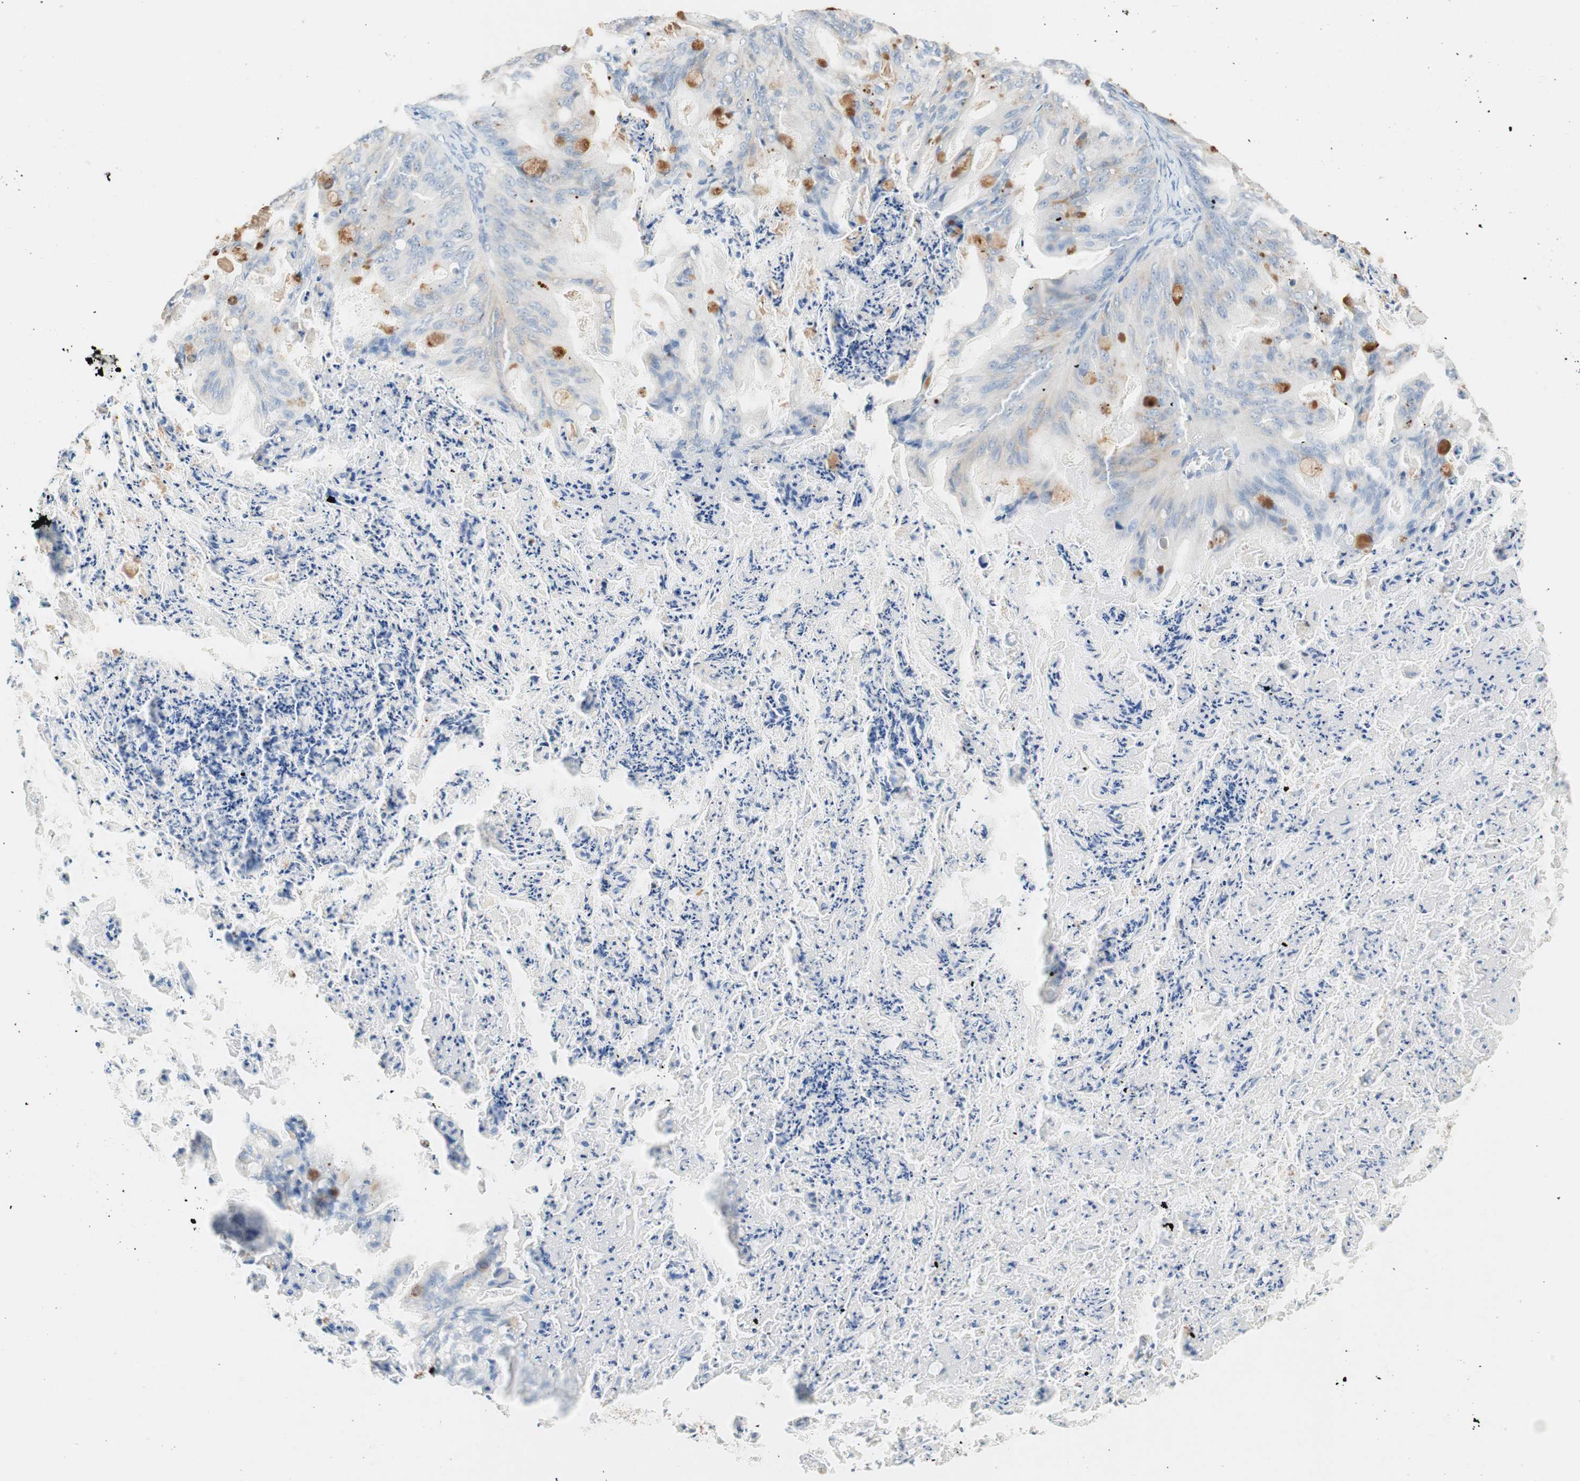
{"staining": {"intensity": "weak", "quantity": "<25%", "location": "cytoplasmic/membranous"}, "tissue": "ovarian cancer", "cell_type": "Tumor cells", "image_type": "cancer", "snomed": [{"axis": "morphology", "description": "Cystadenocarcinoma, mucinous, NOS"}, {"axis": "topography", "description": "Ovary"}], "caption": "The IHC photomicrograph has no significant positivity in tumor cells of ovarian cancer (mucinous cystadenocarcinoma) tissue.", "gene": "GLUL", "patient": {"sex": "female", "age": 36}}